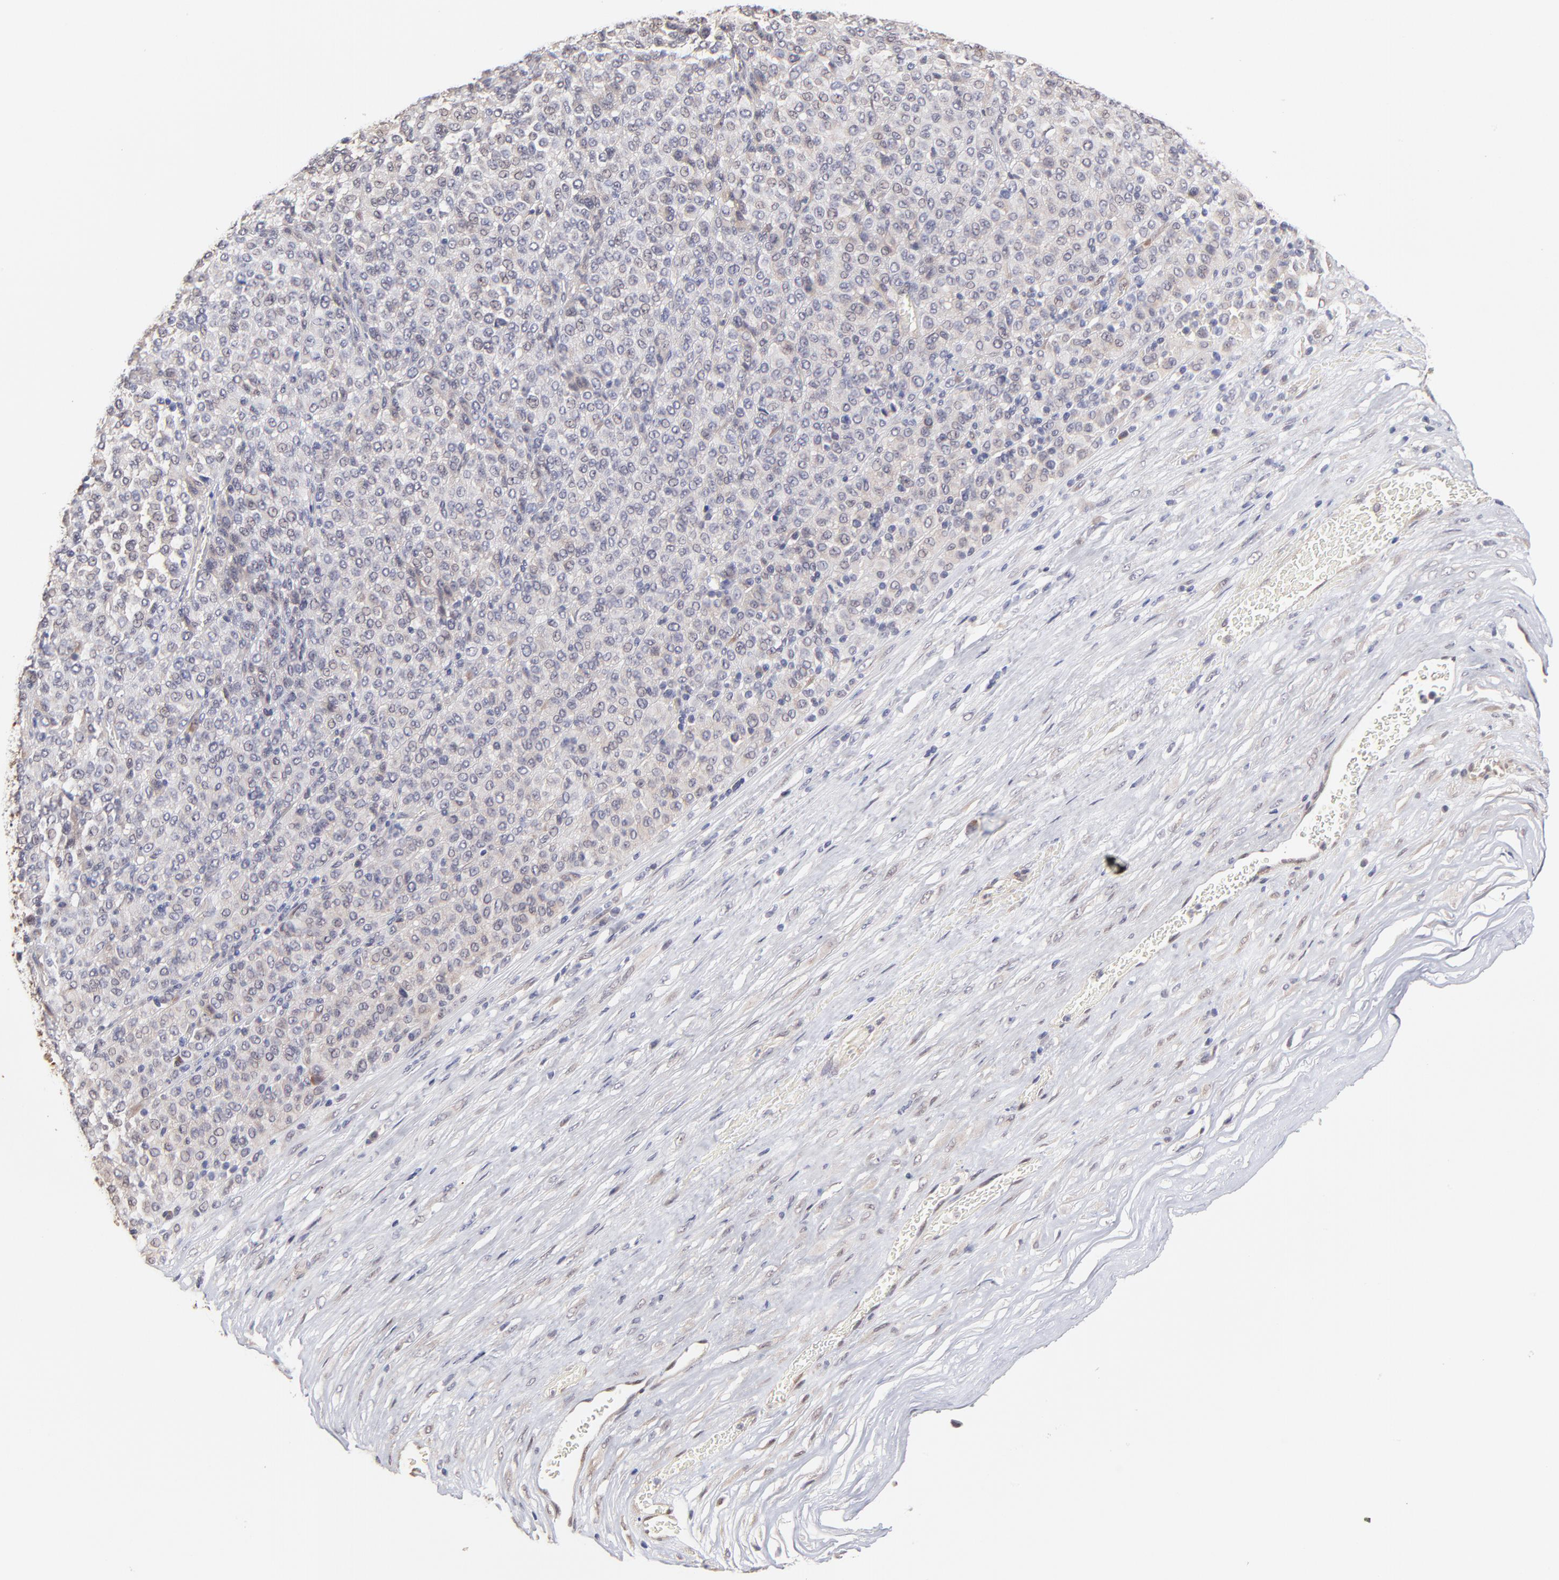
{"staining": {"intensity": "weak", "quantity": "<25%", "location": "cytoplasmic/membranous"}, "tissue": "melanoma", "cell_type": "Tumor cells", "image_type": "cancer", "snomed": [{"axis": "morphology", "description": "Malignant melanoma, Metastatic site"}, {"axis": "topography", "description": "Pancreas"}], "caption": "DAB immunohistochemical staining of melanoma displays no significant staining in tumor cells.", "gene": "ZNF10", "patient": {"sex": "female", "age": 30}}